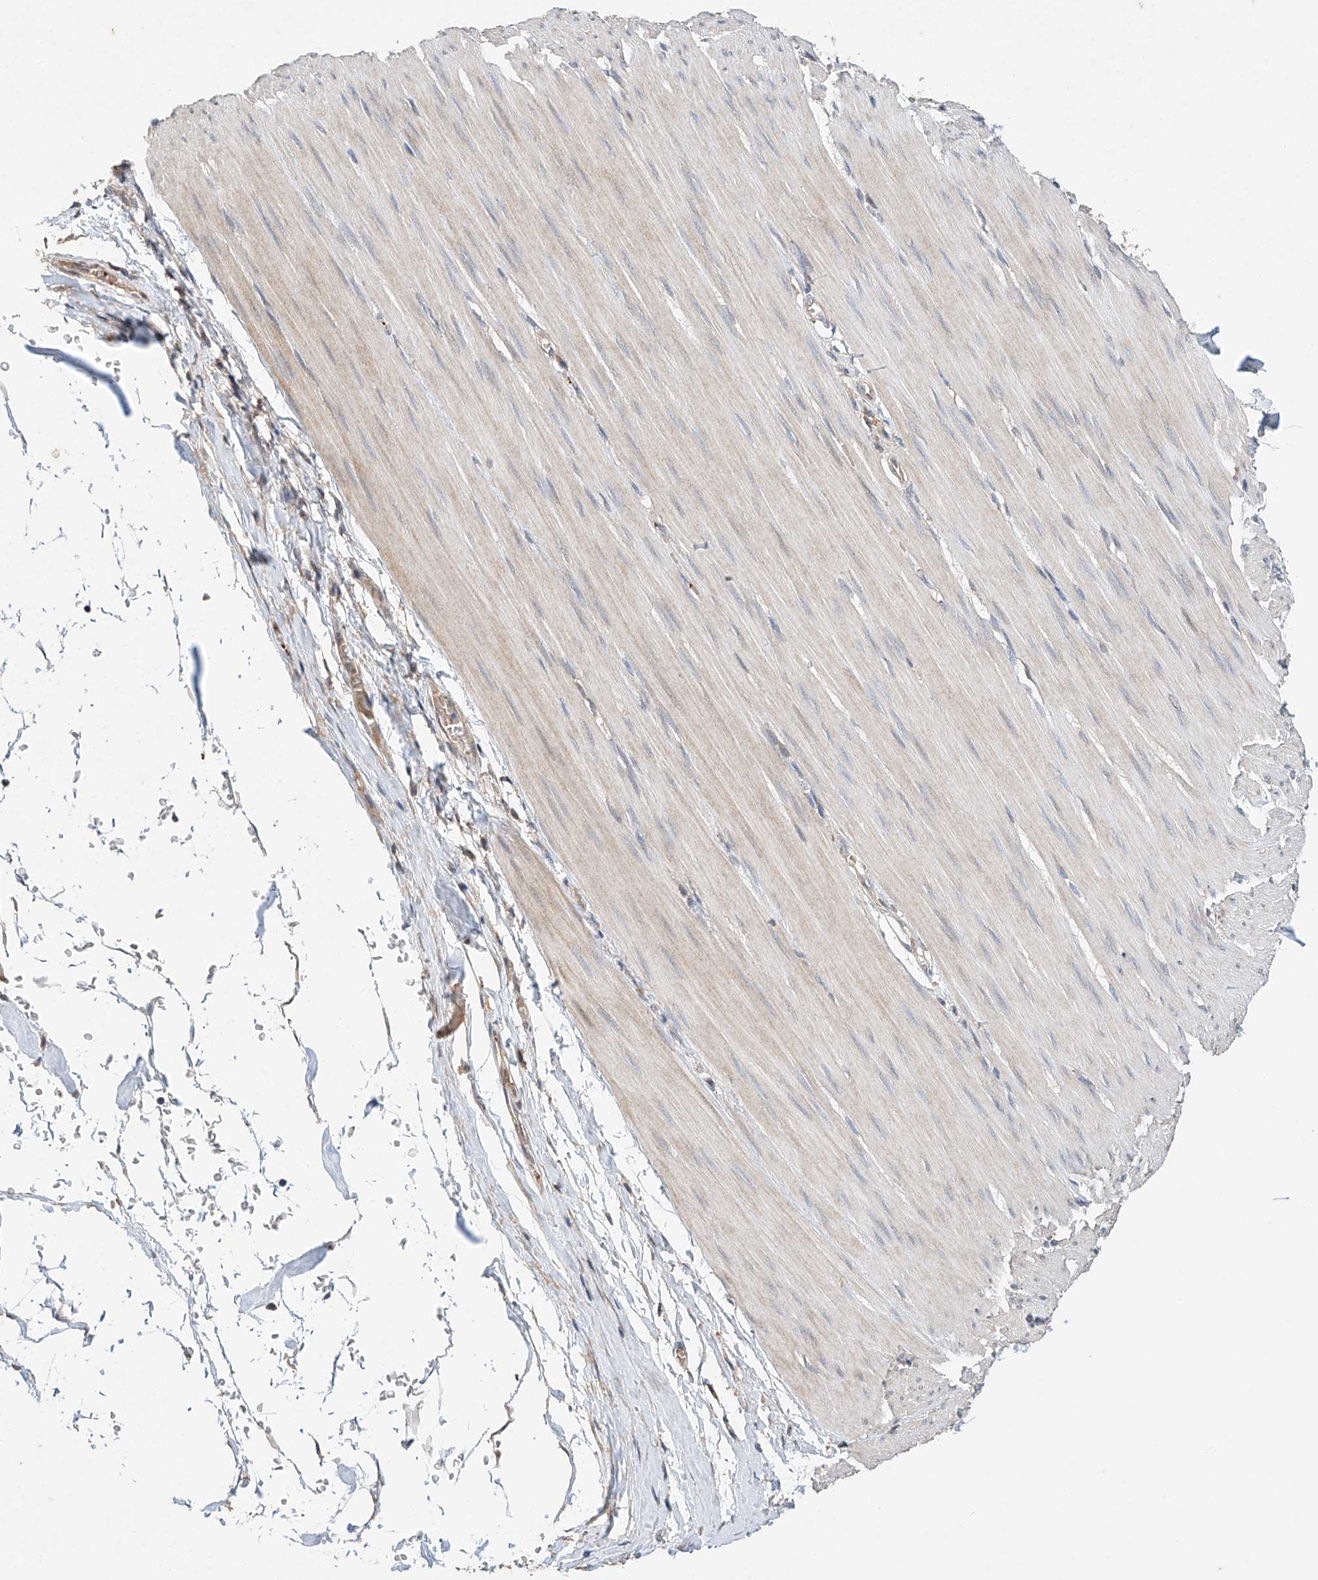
{"staining": {"intensity": "negative", "quantity": "none", "location": "none"}, "tissue": "smooth muscle", "cell_type": "Smooth muscle cells", "image_type": "normal", "snomed": [{"axis": "morphology", "description": "Normal tissue, NOS"}, {"axis": "morphology", "description": "Adenocarcinoma, NOS"}, {"axis": "topography", "description": "Colon"}, {"axis": "topography", "description": "Peripheral nerve tissue"}], "caption": "The IHC photomicrograph has no significant positivity in smooth muscle cells of smooth muscle.", "gene": "ZFHX2", "patient": {"sex": "male", "age": 14}}